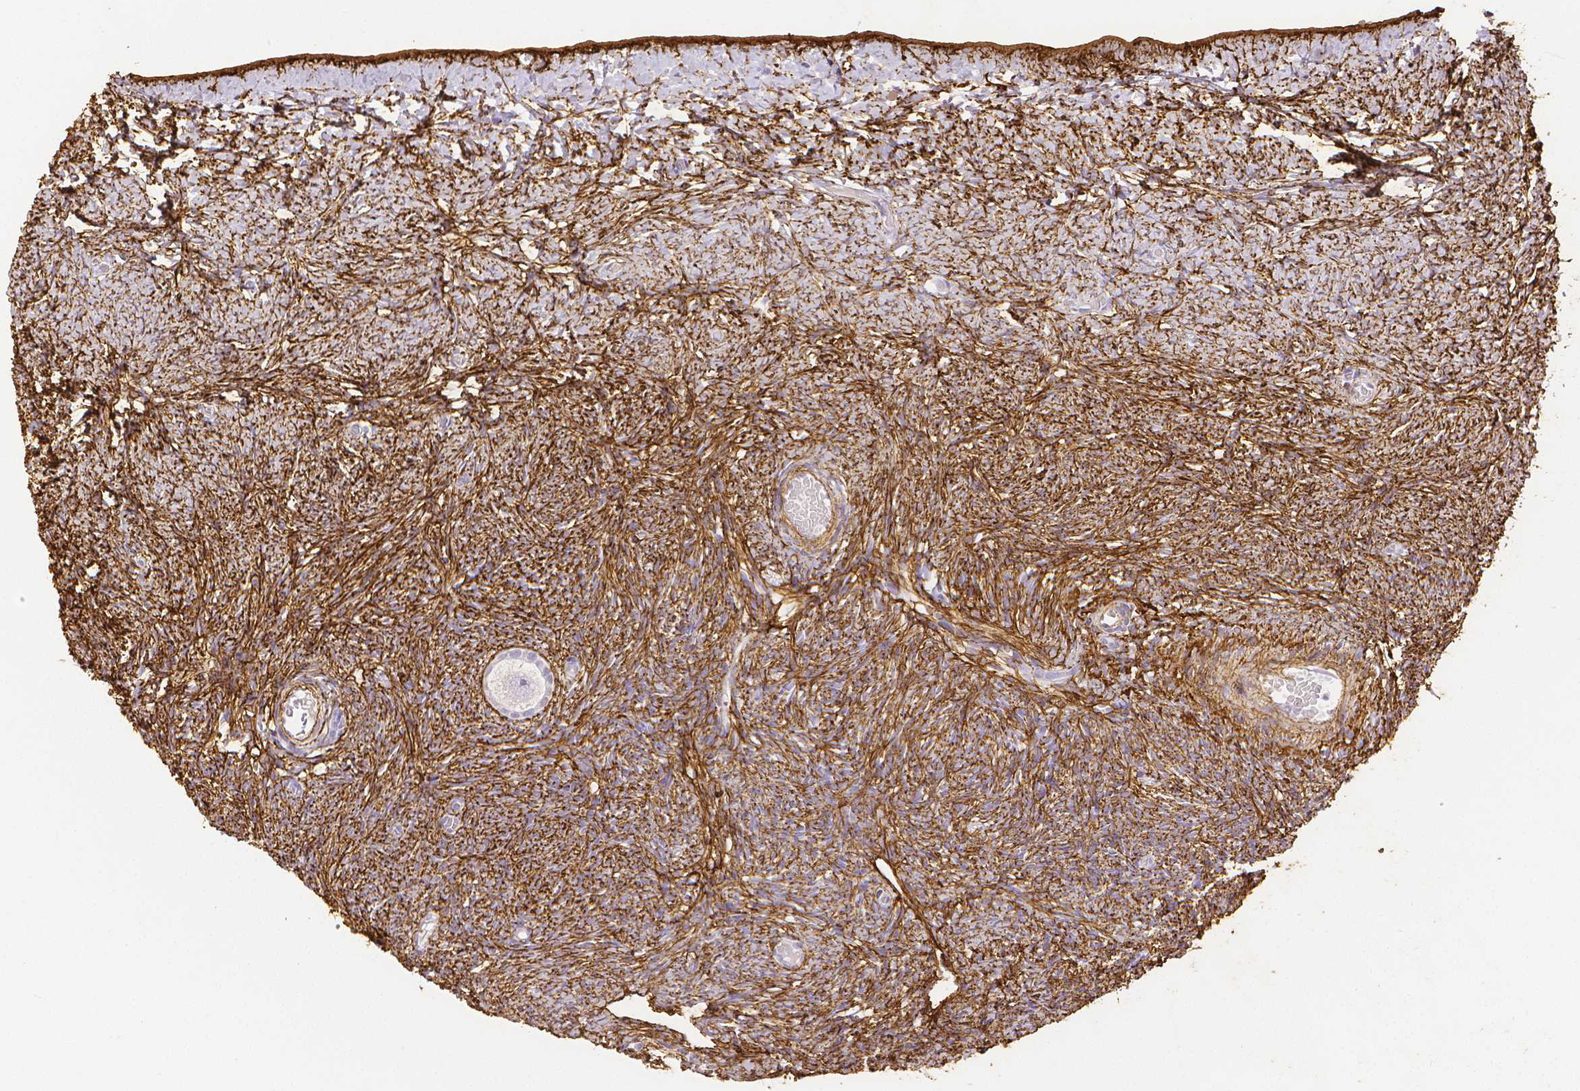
{"staining": {"intensity": "negative", "quantity": "none", "location": "none"}, "tissue": "ovary", "cell_type": "Follicle cells", "image_type": "normal", "snomed": [{"axis": "morphology", "description": "Normal tissue, NOS"}, {"axis": "topography", "description": "Ovary"}], "caption": "Human ovary stained for a protein using IHC displays no expression in follicle cells.", "gene": "FBN1", "patient": {"sex": "female", "age": 39}}